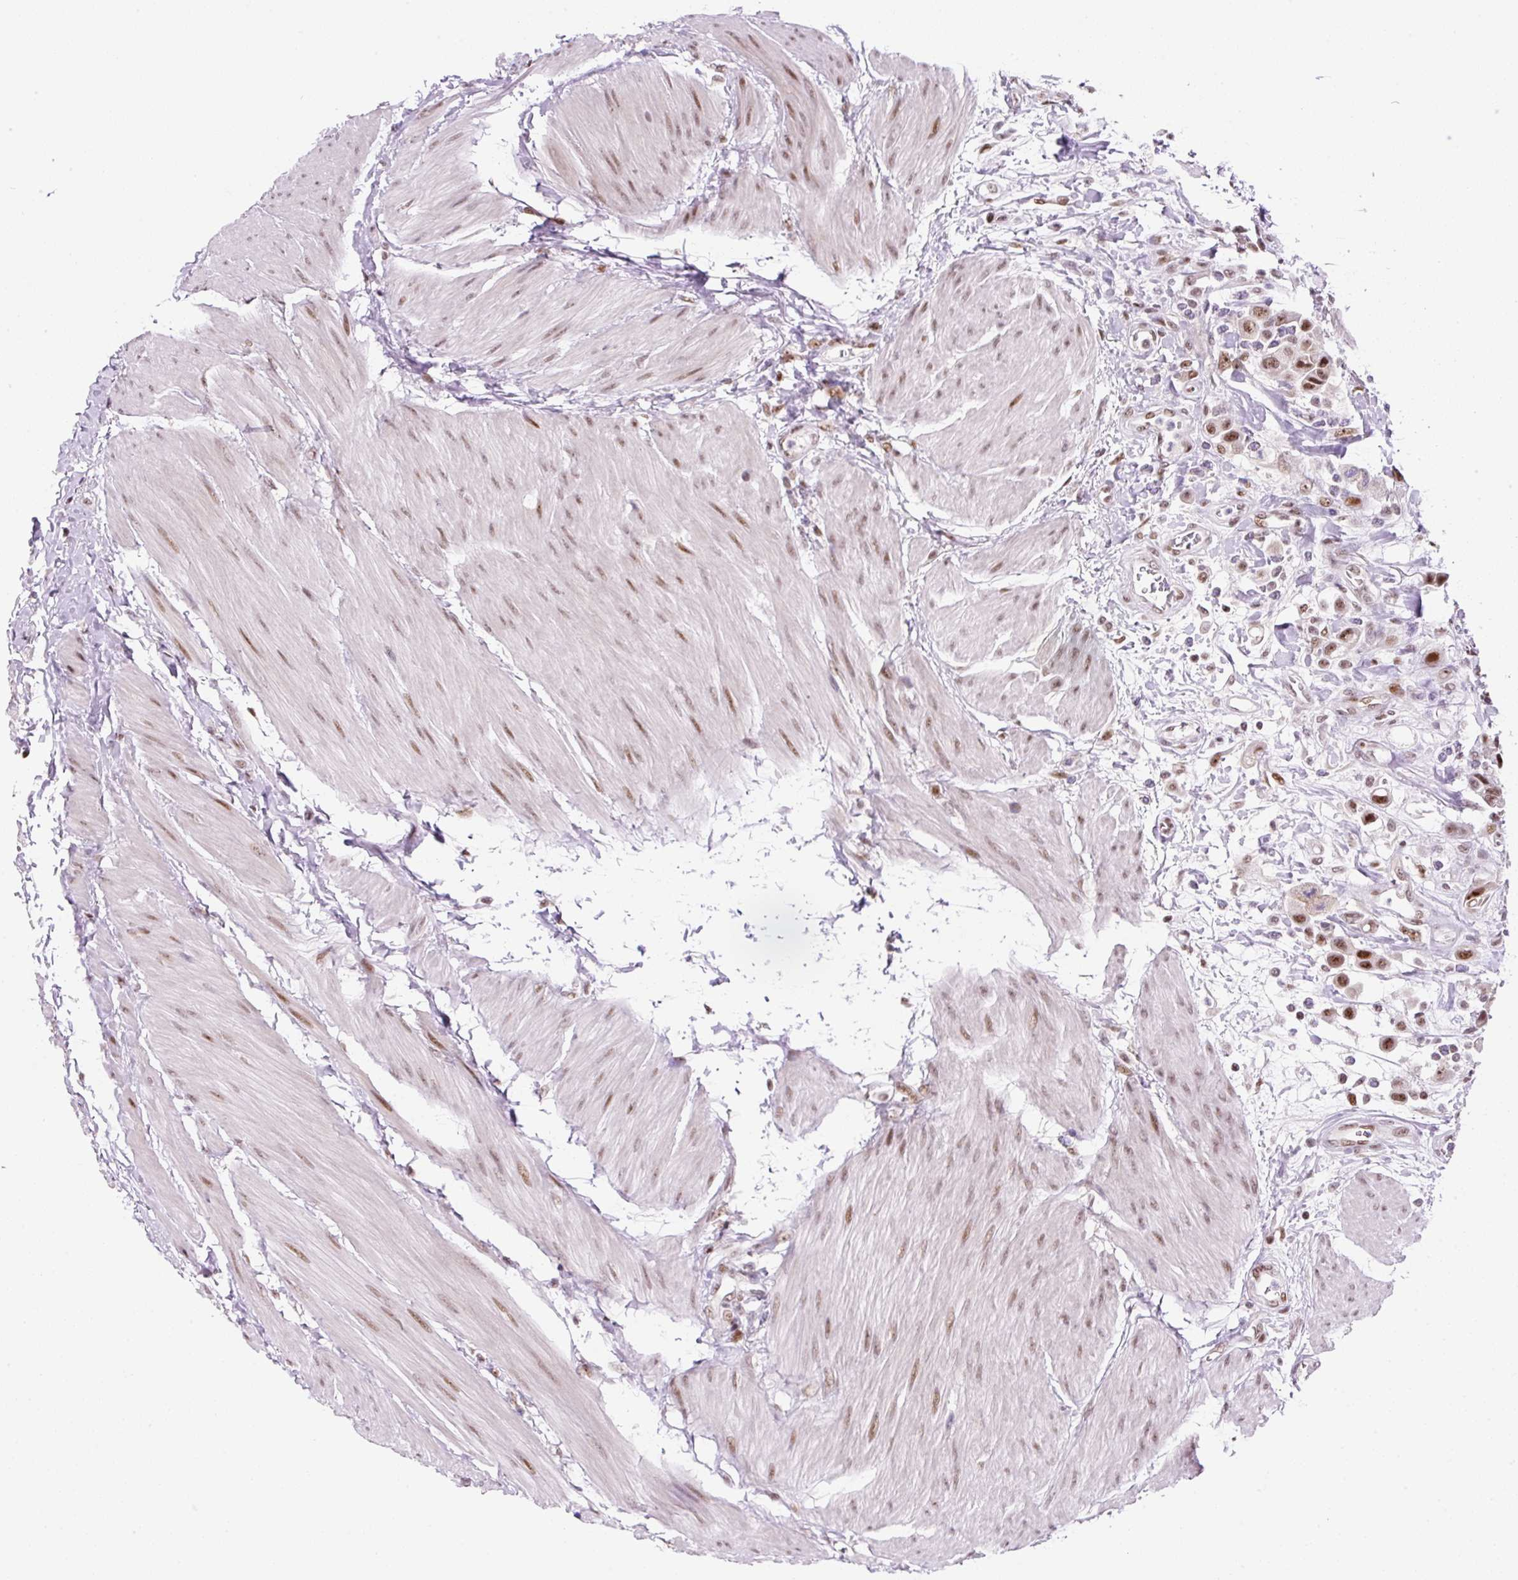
{"staining": {"intensity": "moderate", "quantity": ">75%", "location": "nuclear"}, "tissue": "urothelial cancer", "cell_type": "Tumor cells", "image_type": "cancer", "snomed": [{"axis": "morphology", "description": "Urothelial carcinoma, High grade"}, {"axis": "topography", "description": "Urinary bladder"}], "caption": "About >75% of tumor cells in human high-grade urothelial carcinoma exhibit moderate nuclear protein expression as visualized by brown immunohistochemical staining.", "gene": "TAF1A", "patient": {"sex": "male", "age": 50}}